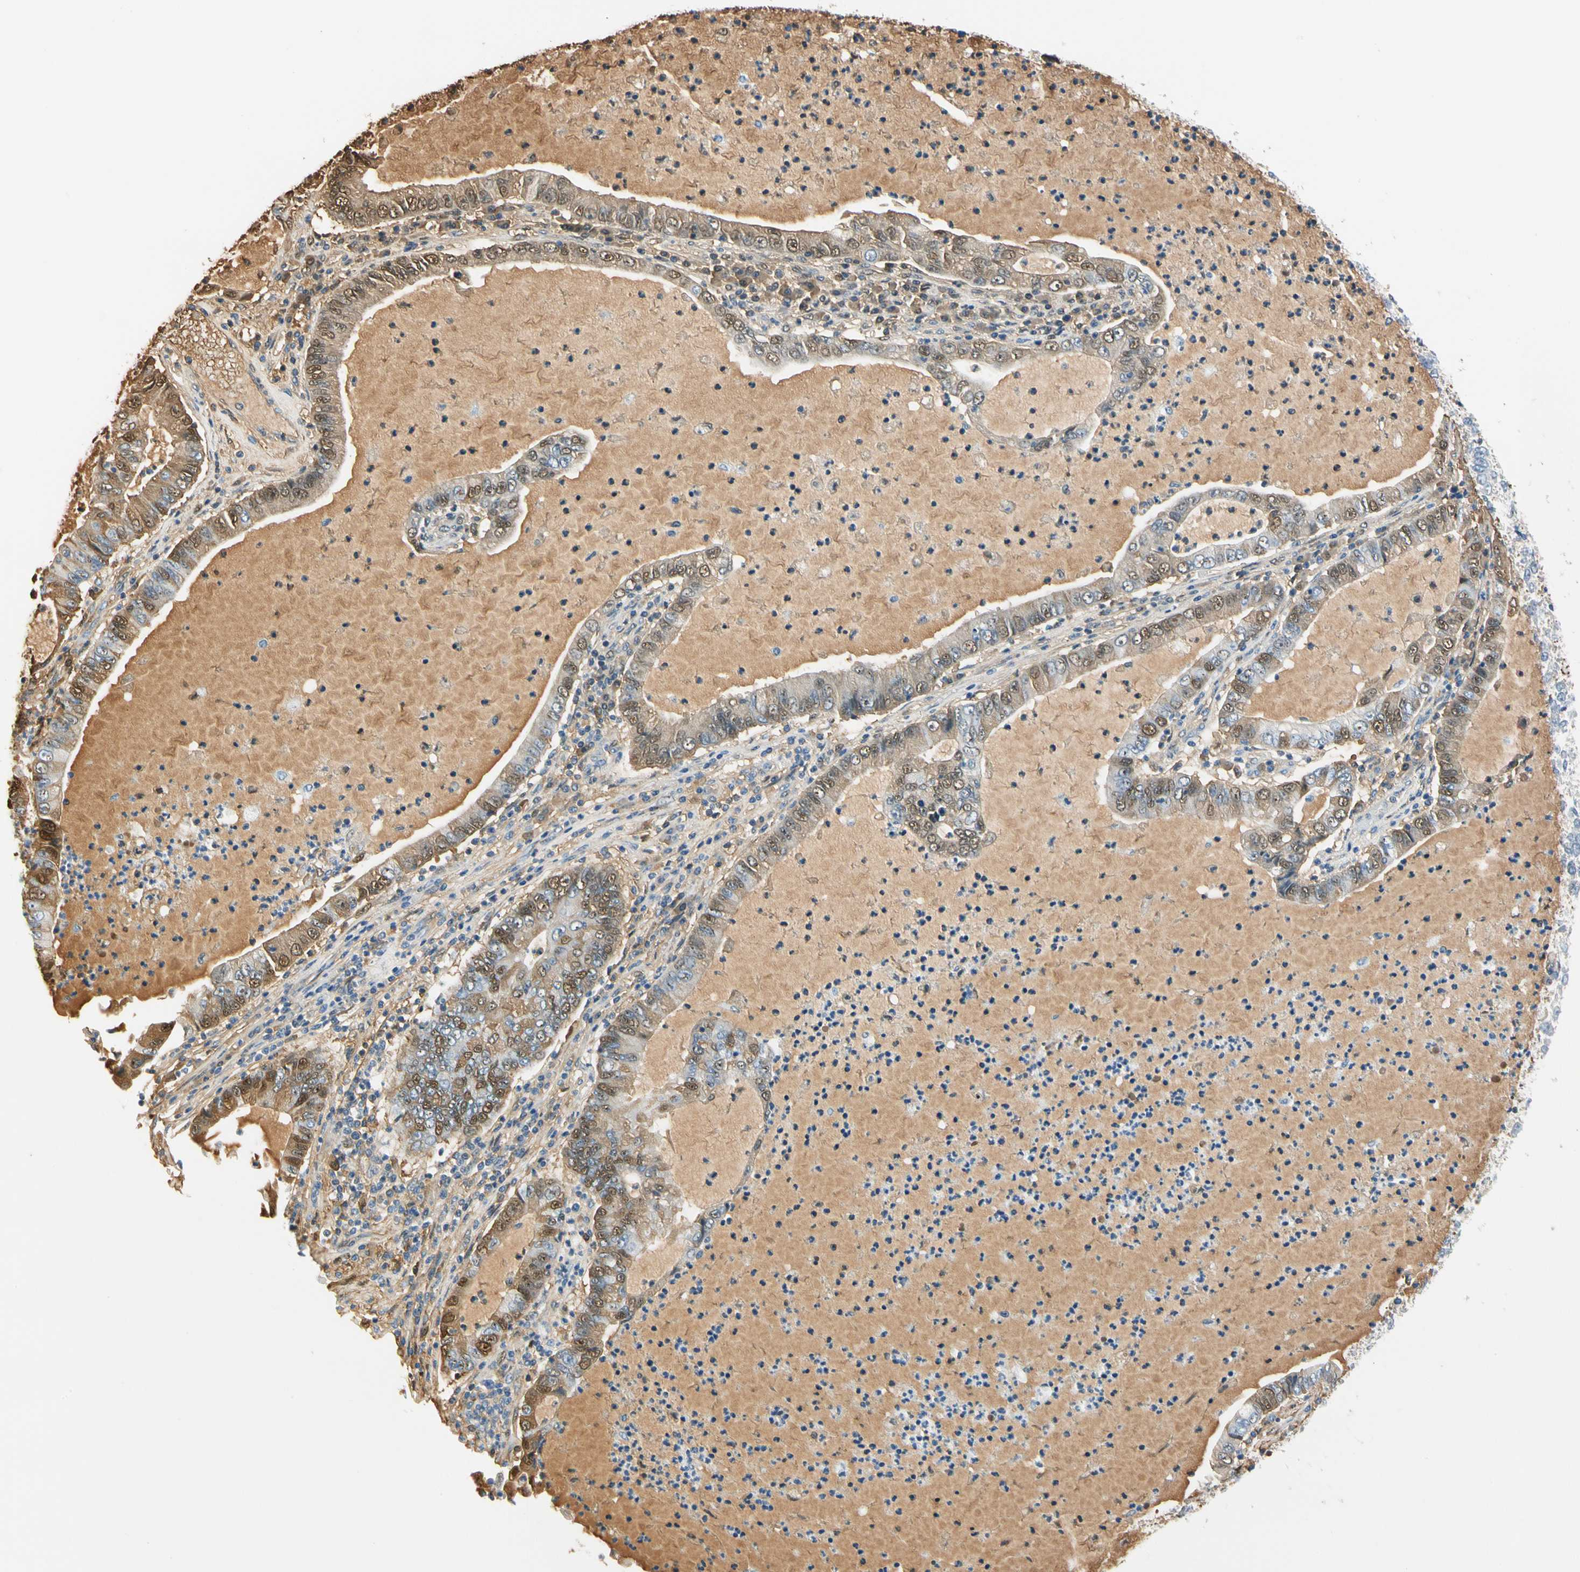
{"staining": {"intensity": "moderate", "quantity": "25%-75%", "location": "cytoplasmic/membranous,nuclear"}, "tissue": "lung cancer", "cell_type": "Tumor cells", "image_type": "cancer", "snomed": [{"axis": "morphology", "description": "Adenocarcinoma, NOS"}, {"axis": "topography", "description": "Lung"}], "caption": "Brown immunohistochemical staining in lung cancer (adenocarcinoma) displays moderate cytoplasmic/membranous and nuclear staining in approximately 25%-75% of tumor cells.", "gene": "LAMB3", "patient": {"sex": "female", "age": 51}}